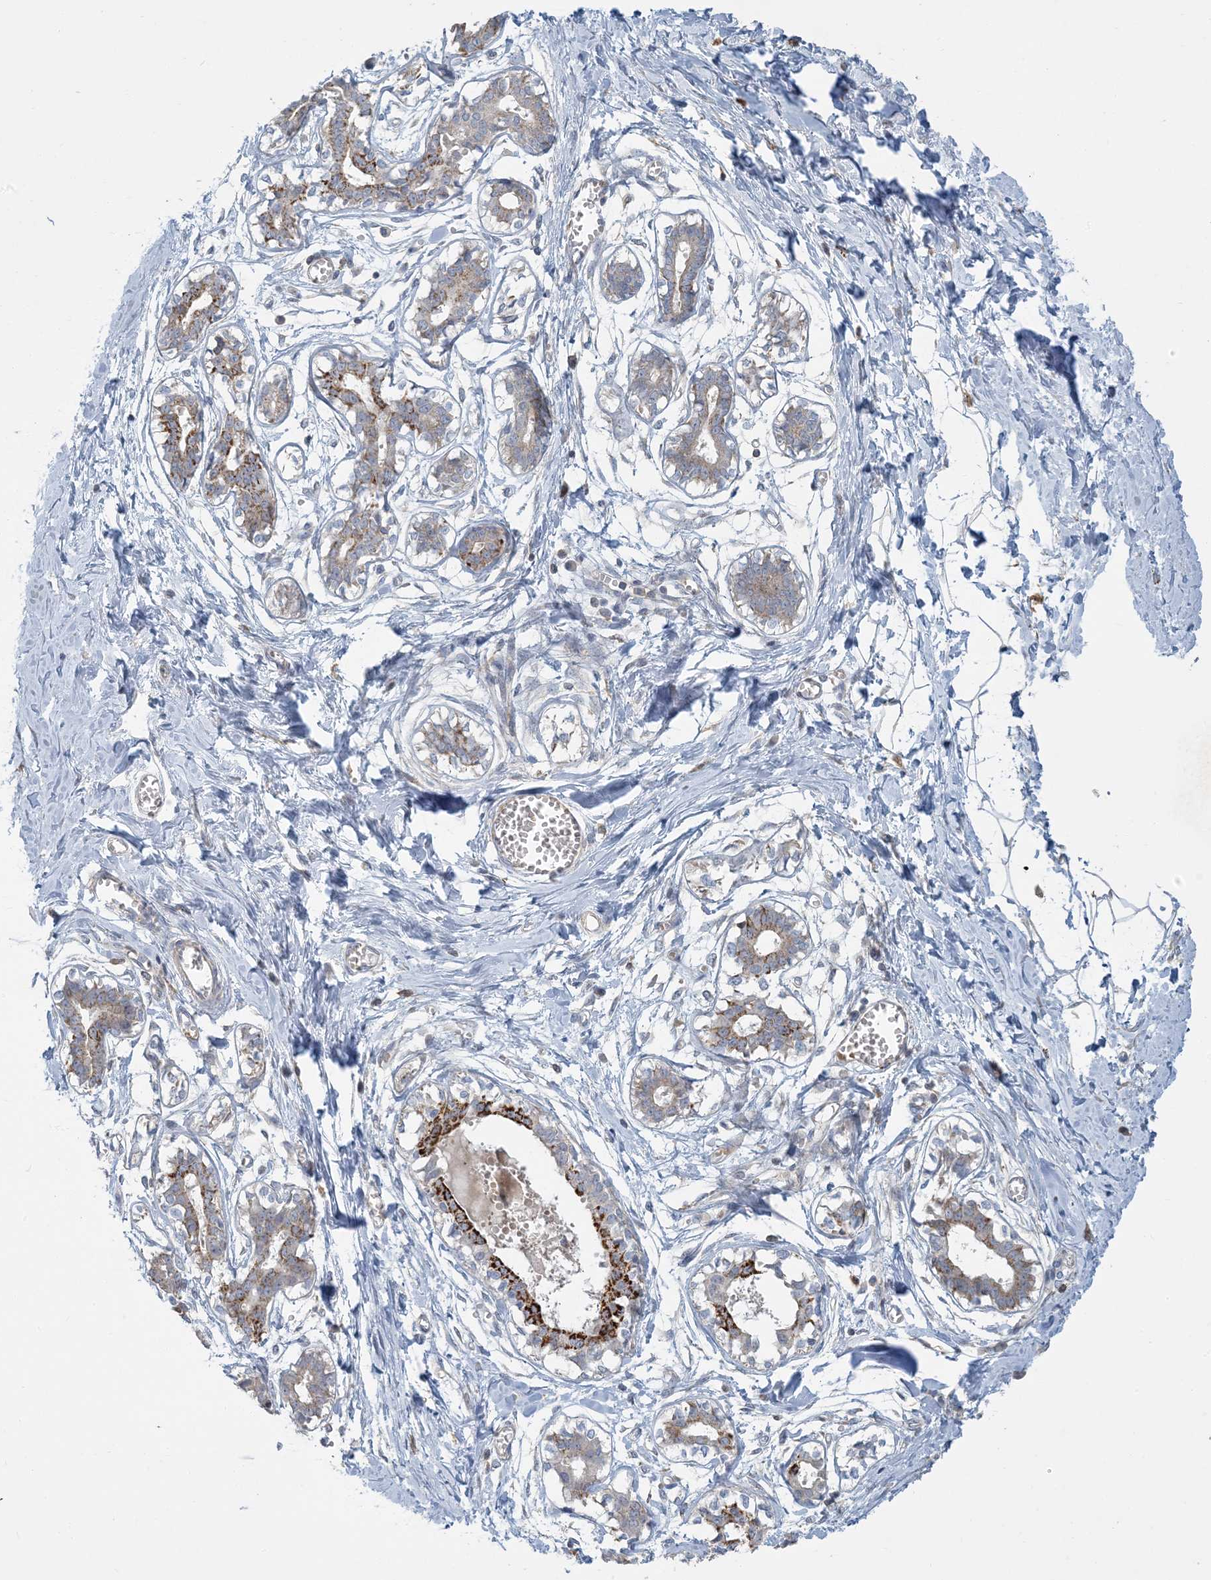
{"staining": {"intensity": "negative", "quantity": "none", "location": "none"}, "tissue": "breast", "cell_type": "Adipocytes", "image_type": "normal", "snomed": [{"axis": "morphology", "description": "Normal tissue, NOS"}, {"axis": "topography", "description": "Breast"}], "caption": "An IHC histopathology image of benign breast is shown. There is no staining in adipocytes of breast.", "gene": "LTN1", "patient": {"sex": "female", "age": 27}}